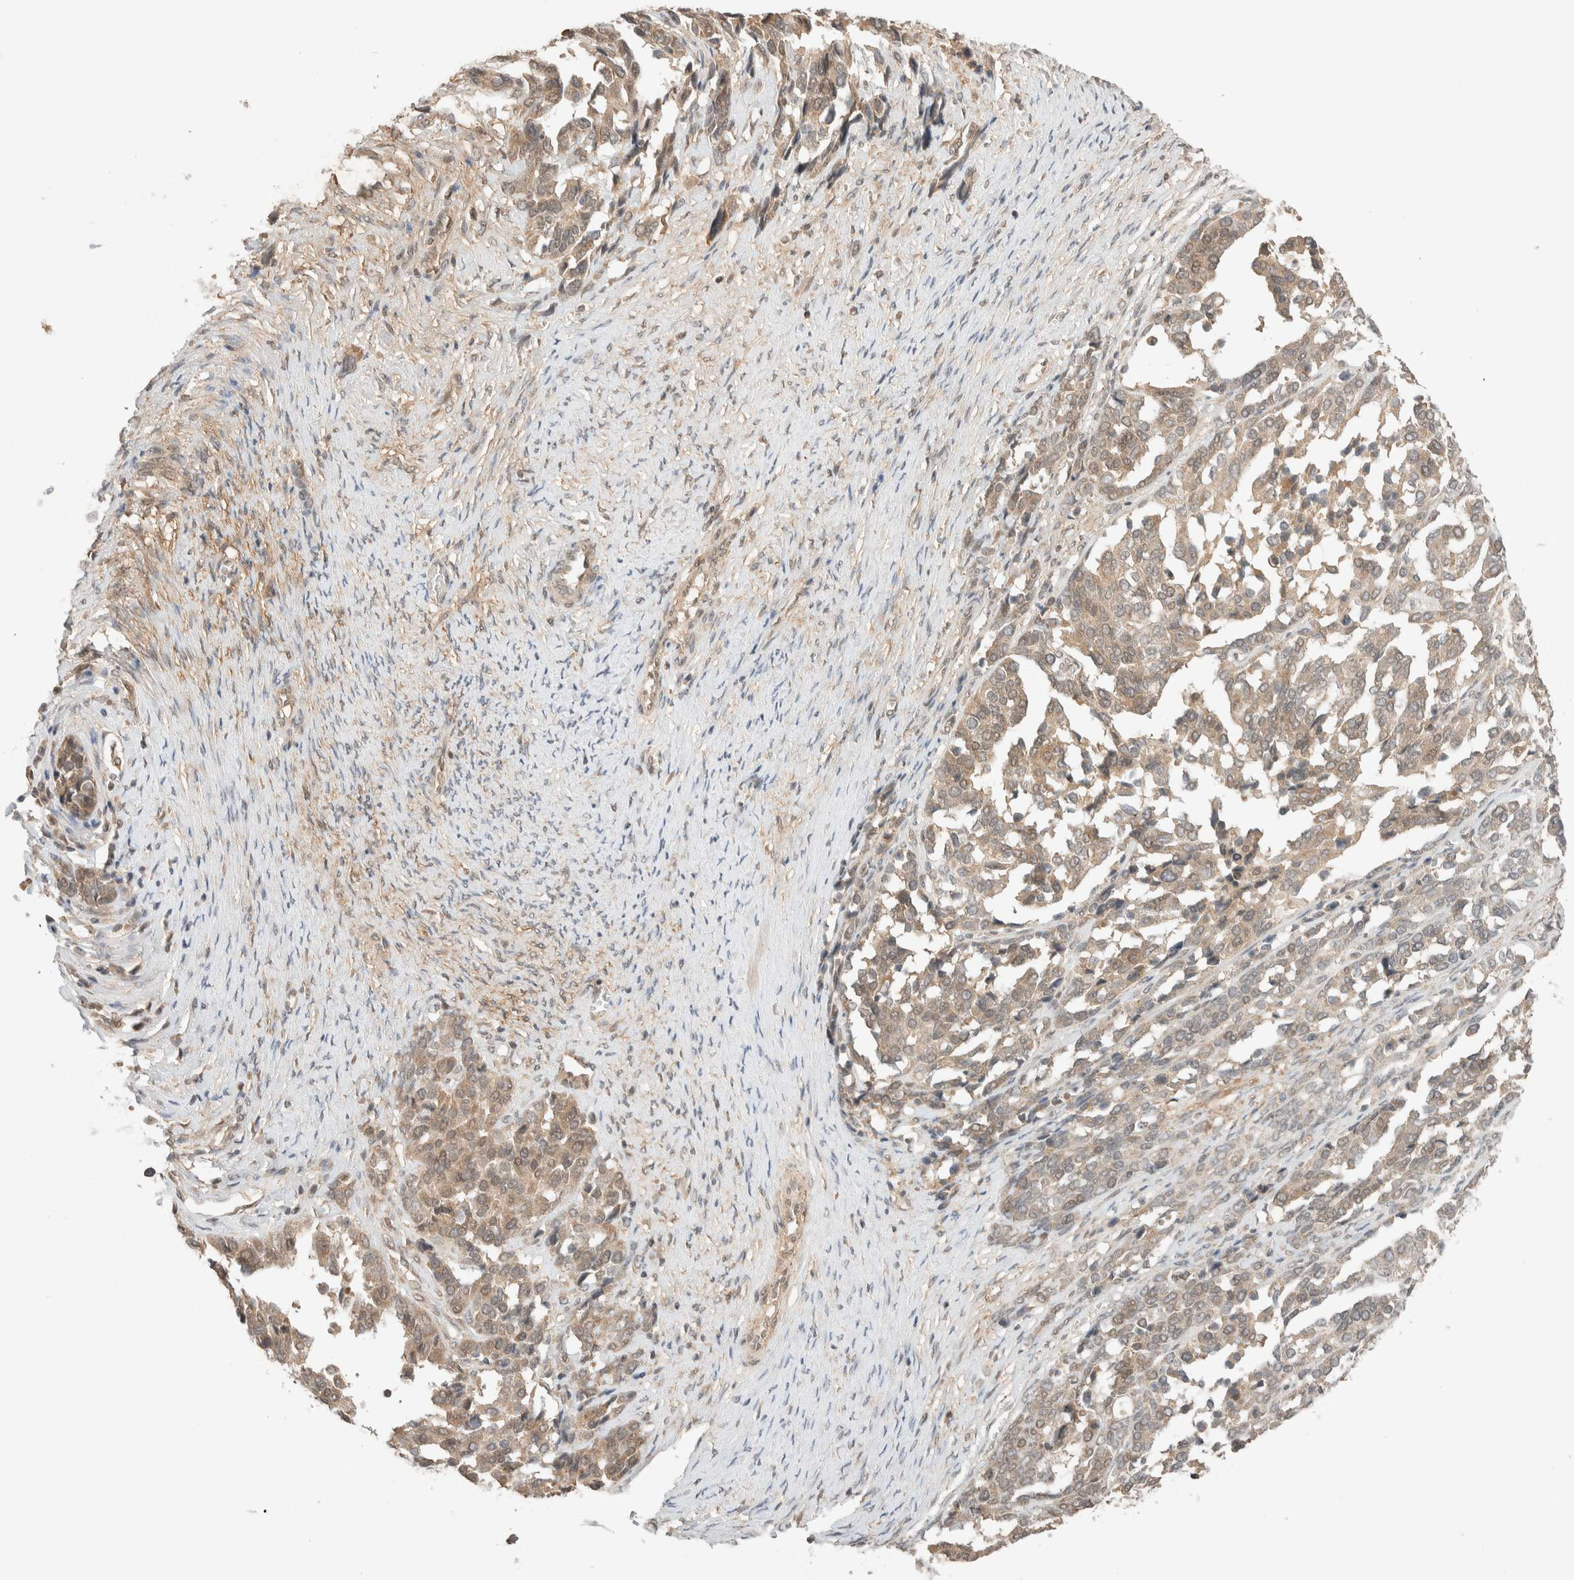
{"staining": {"intensity": "weak", "quantity": ">75%", "location": "cytoplasmic/membranous,nuclear"}, "tissue": "ovarian cancer", "cell_type": "Tumor cells", "image_type": "cancer", "snomed": [{"axis": "morphology", "description": "Cystadenocarcinoma, serous, NOS"}, {"axis": "topography", "description": "Ovary"}], "caption": "This photomicrograph displays immunohistochemistry (IHC) staining of human ovarian serous cystadenocarcinoma, with low weak cytoplasmic/membranous and nuclear staining in approximately >75% of tumor cells.", "gene": "THRA", "patient": {"sex": "female", "age": 44}}